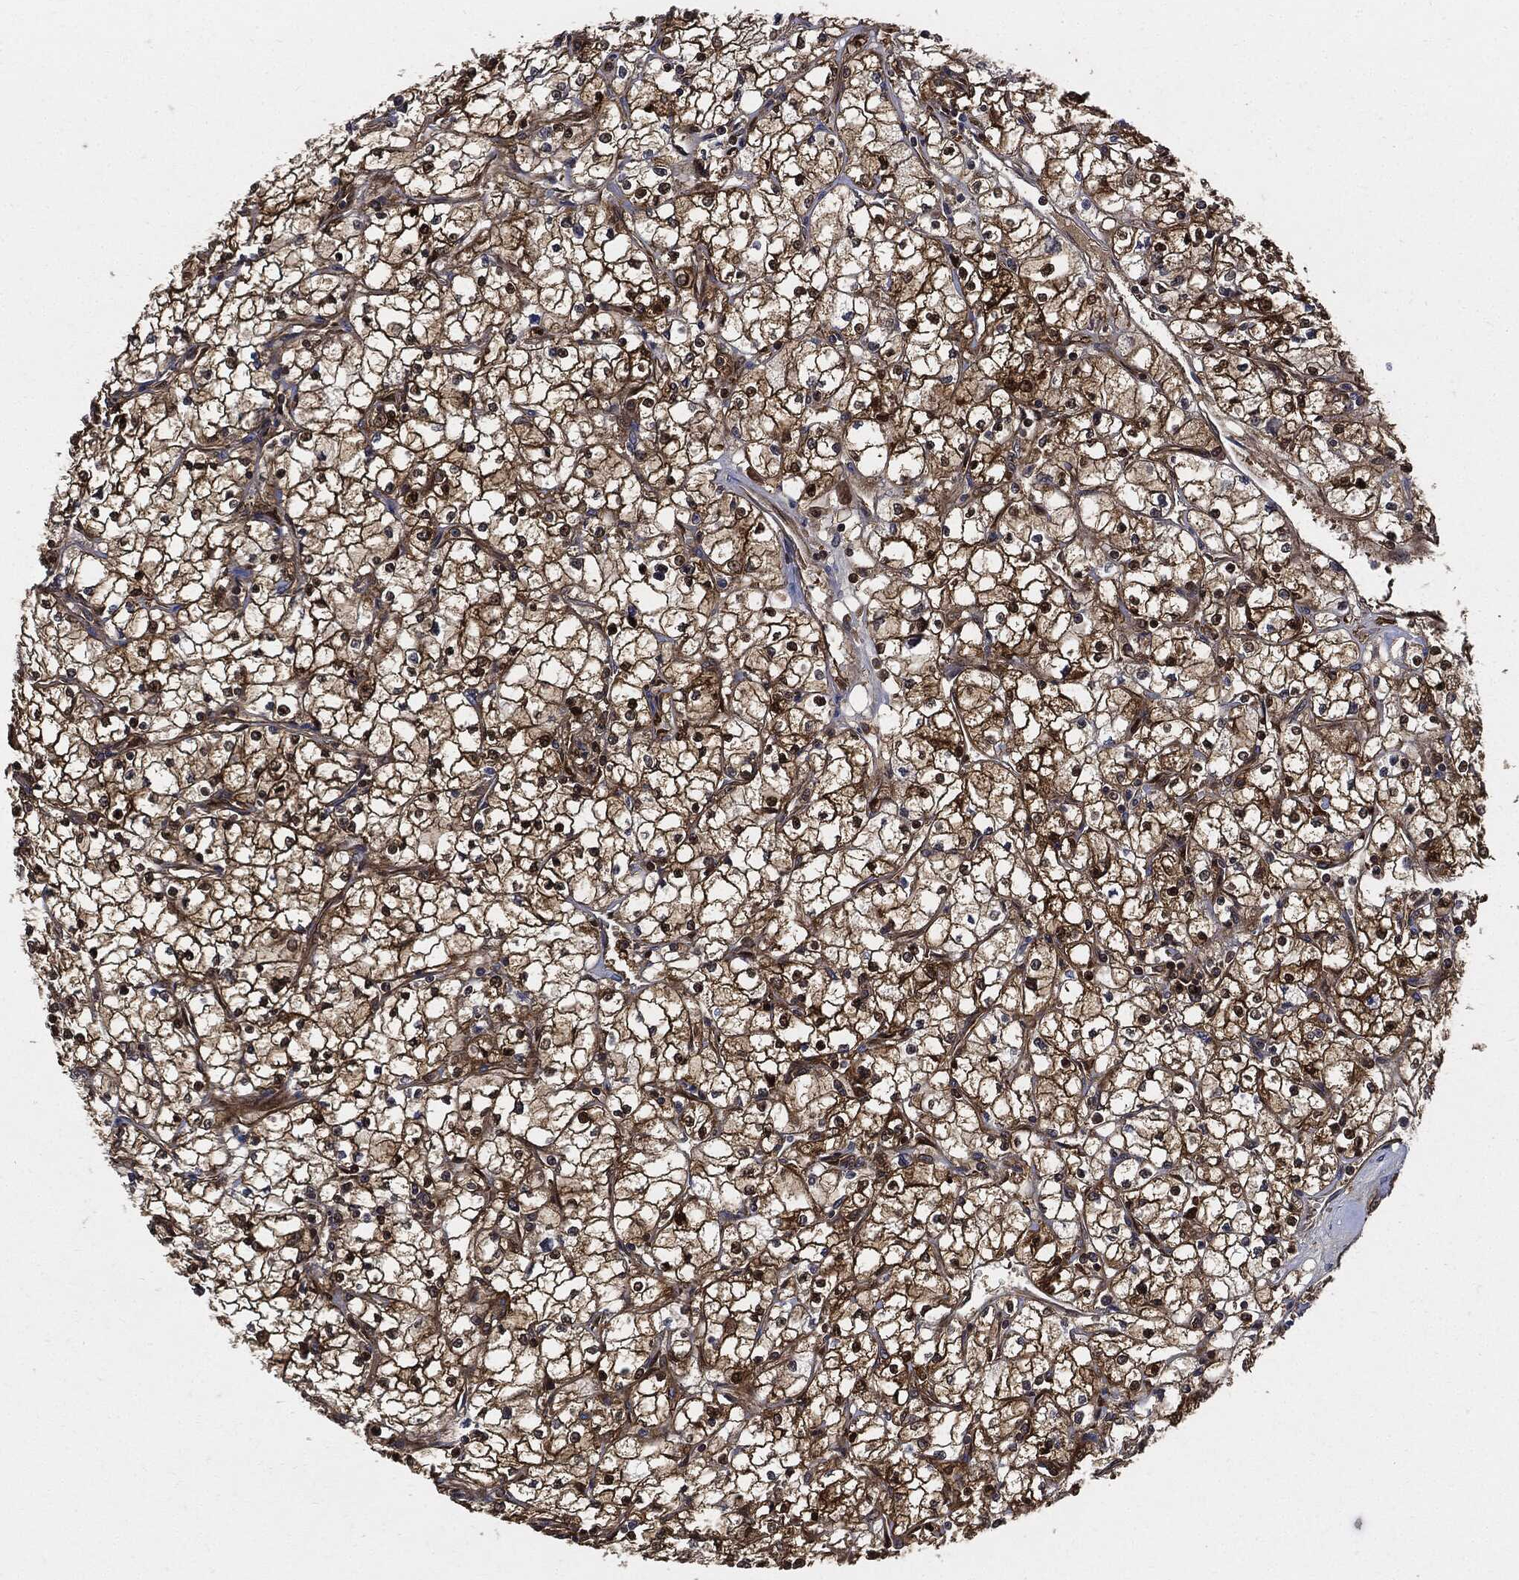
{"staining": {"intensity": "strong", "quantity": ">75%", "location": "cytoplasmic/membranous"}, "tissue": "renal cancer", "cell_type": "Tumor cells", "image_type": "cancer", "snomed": [{"axis": "morphology", "description": "Adenocarcinoma, NOS"}, {"axis": "topography", "description": "Kidney"}], "caption": "Renal cancer stained with immunohistochemistry (IHC) reveals strong cytoplasmic/membranous staining in about >75% of tumor cells. The protein is shown in brown color, while the nuclei are stained blue.", "gene": "XPNPEP1", "patient": {"sex": "male", "age": 67}}